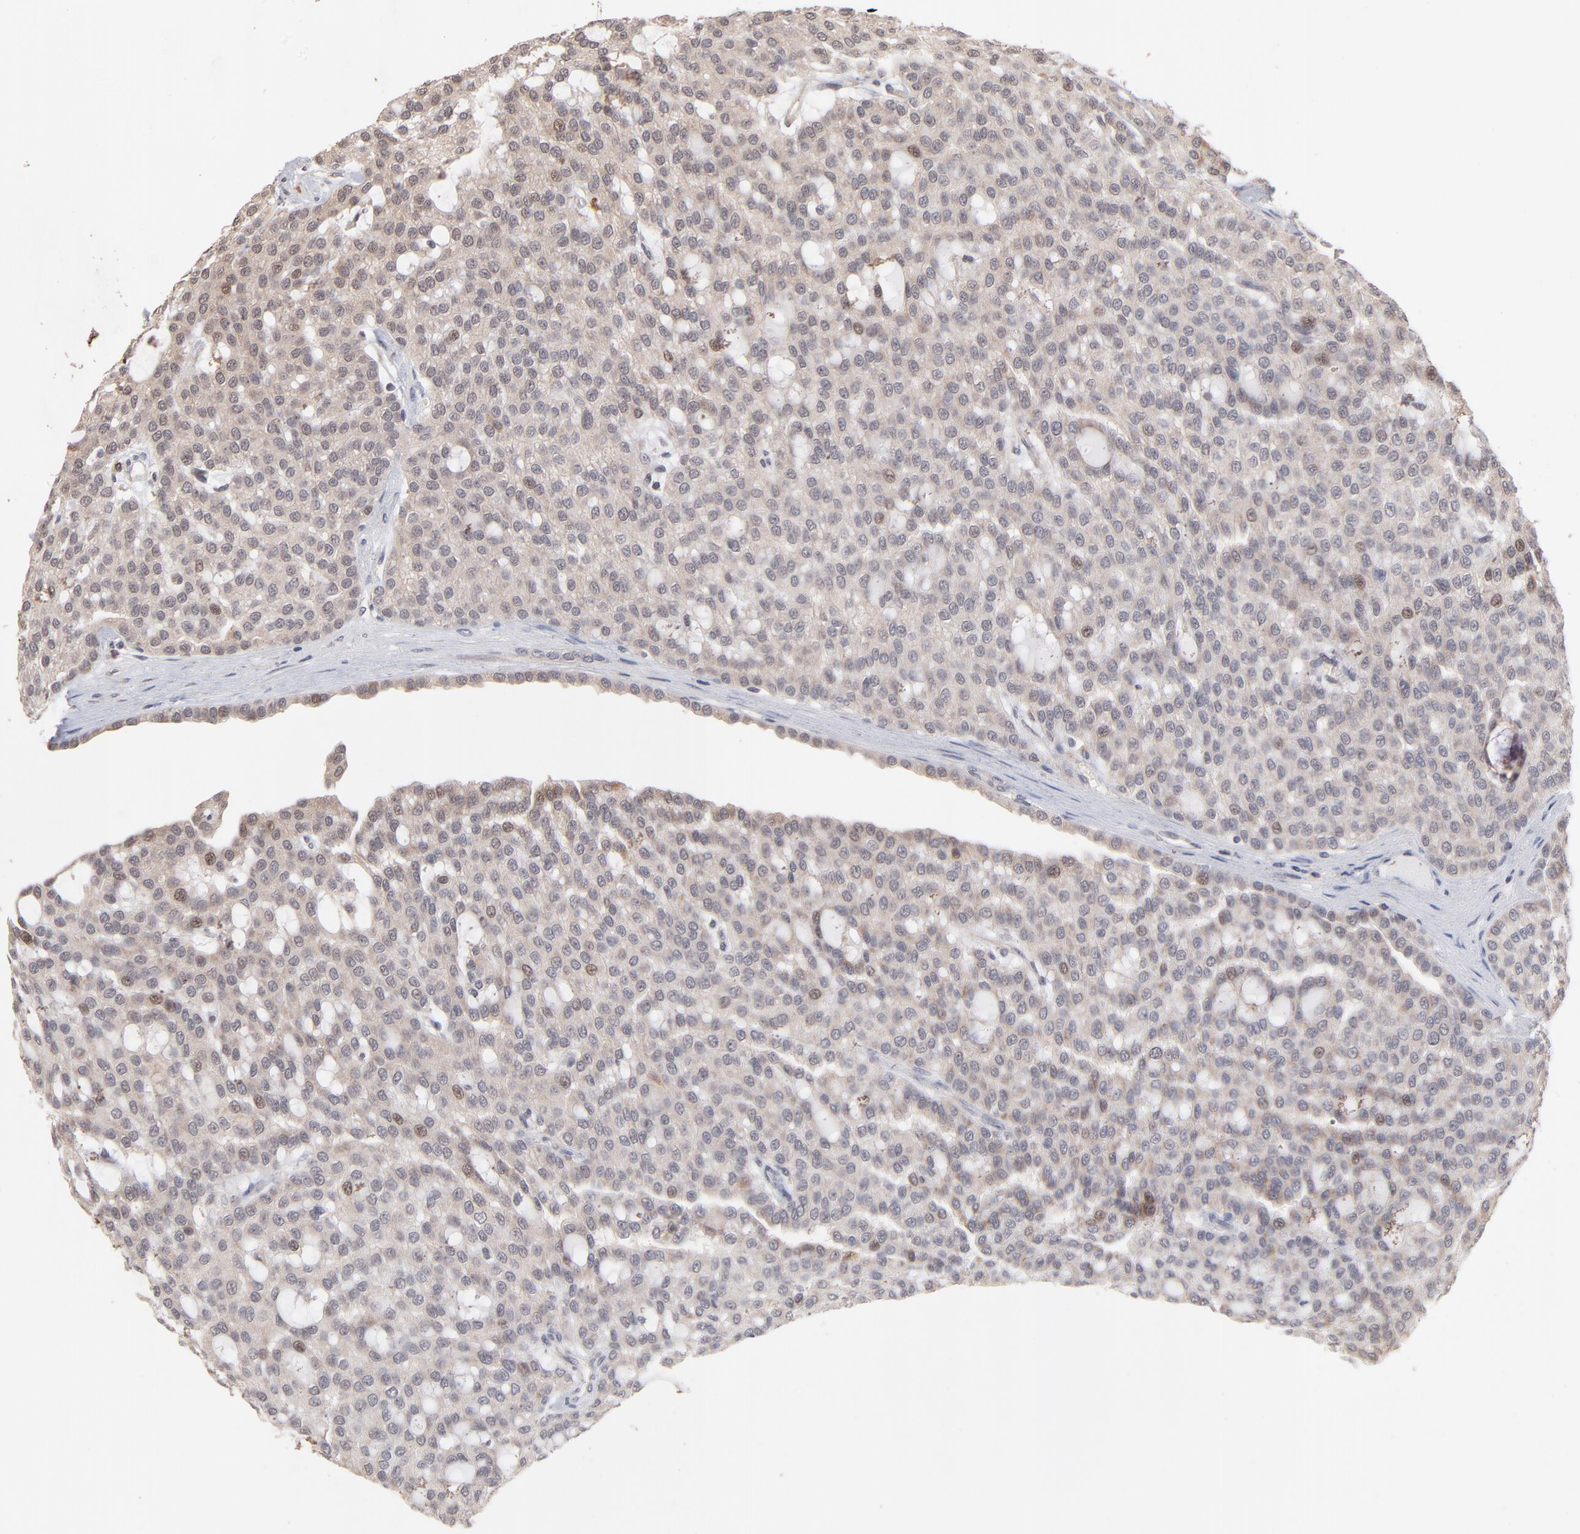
{"staining": {"intensity": "moderate", "quantity": "<25%", "location": "cytoplasmic/membranous,nuclear"}, "tissue": "renal cancer", "cell_type": "Tumor cells", "image_type": "cancer", "snomed": [{"axis": "morphology", "description": "Adenocarcinoma, NOS"}, {"axis": "topography", "description": "Kidney"}], "caption": "Human renal adenocarcinoma stained with a protein marker shows moderate staining in tumor cells.", "gene": "MSL2", "patient": {"sex": "male", "age": 63}}